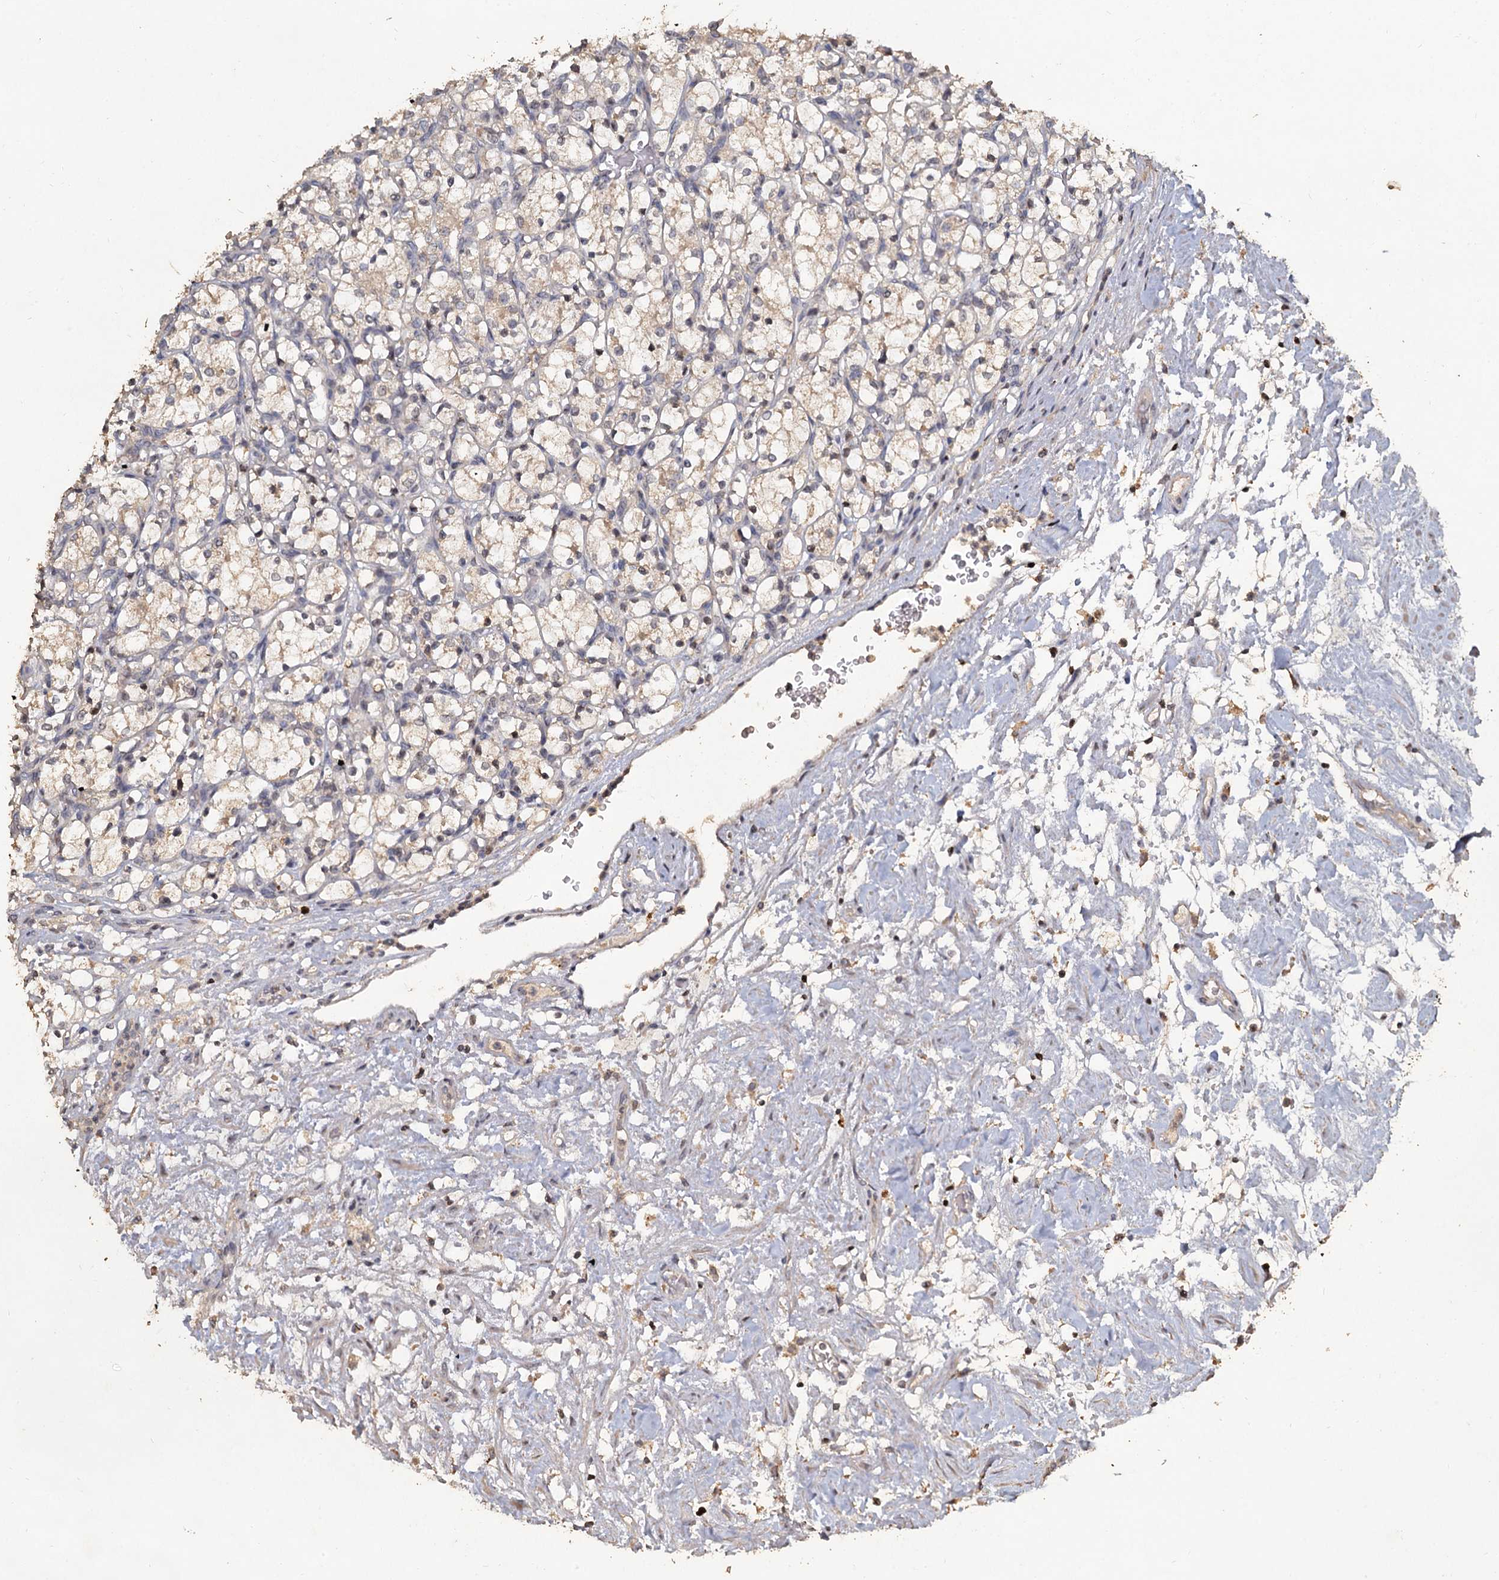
{"staining": {"intensity": "negative", "quantity": "none", "location": "none"}, "tissue": "renal cancer", "cell_type": "Tumor cells", "image_type": "cancer", "snomed": [{"axis": "morphology", "description": "Adenocarcinoma, NOS"}, {"axis": "topography", "description": "Kidney"}], "caption": "This is an immunohistochemistry (IHC) image of adenocarcinoma (renal). There is no positivity in tumor cells.", "gene": "CCDC61", "patient": {"sex": "female", "age": 69}}